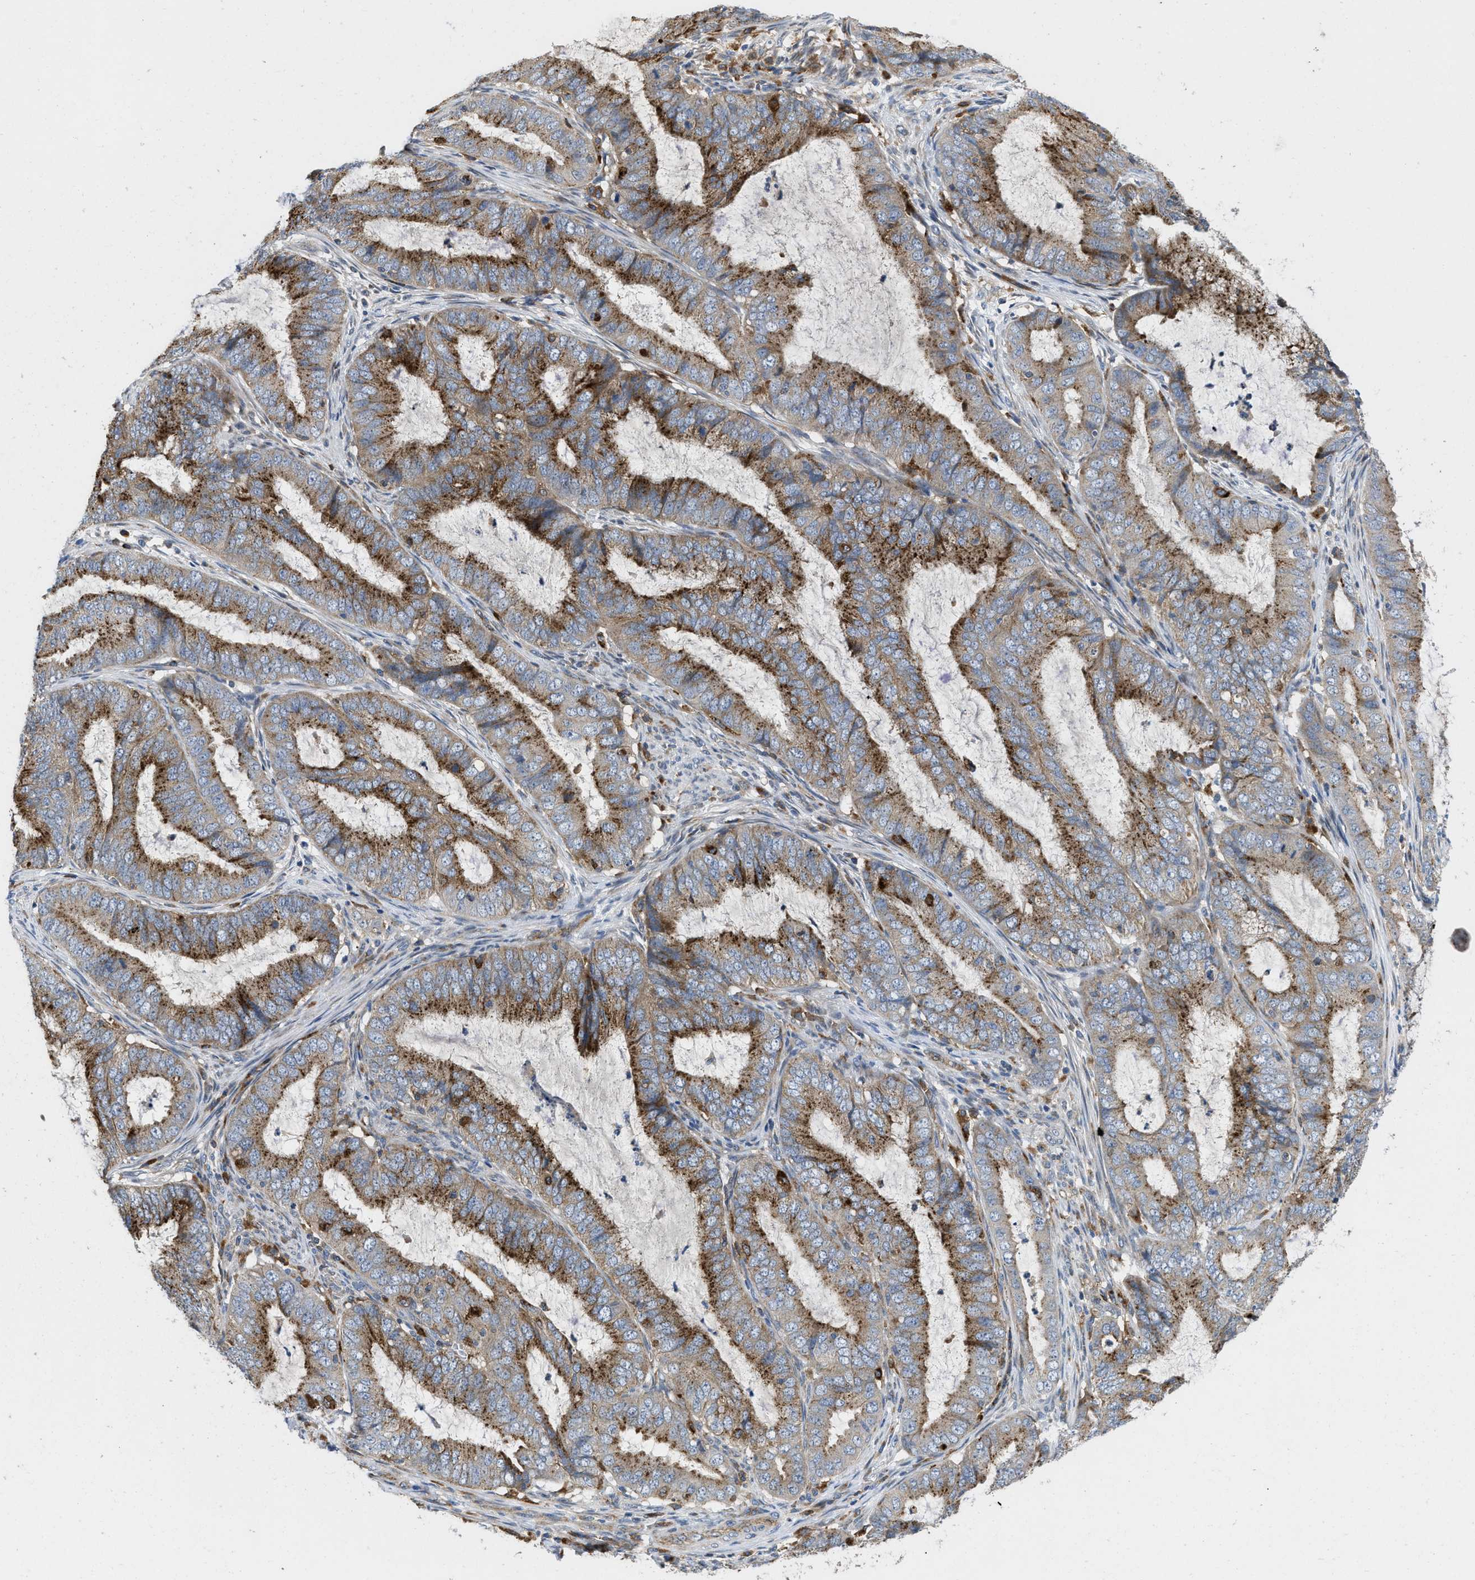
{"staining": {"intensity": "moderate", "quantity": ">75%", "location": "cytoplasmic/membranous"}, "tissue": "endometrial cancer", "cell_type": "Tumor cells", "image_type": "cancer", "snomed": [{"axis": "morphology", "description": "Adenocarcinoma, NOS"}, {"axis": "topography", "description": "Endometrium"}], "caption": "Human endometrial cancer (adenocarcinoma) stained for a protein (brown) shows moderate cytoplasmic/membranous positive staining in approximately >75% of tumor cells.", "gene": "ENPP4", "patient": {"sex": "female", "age": 70}}